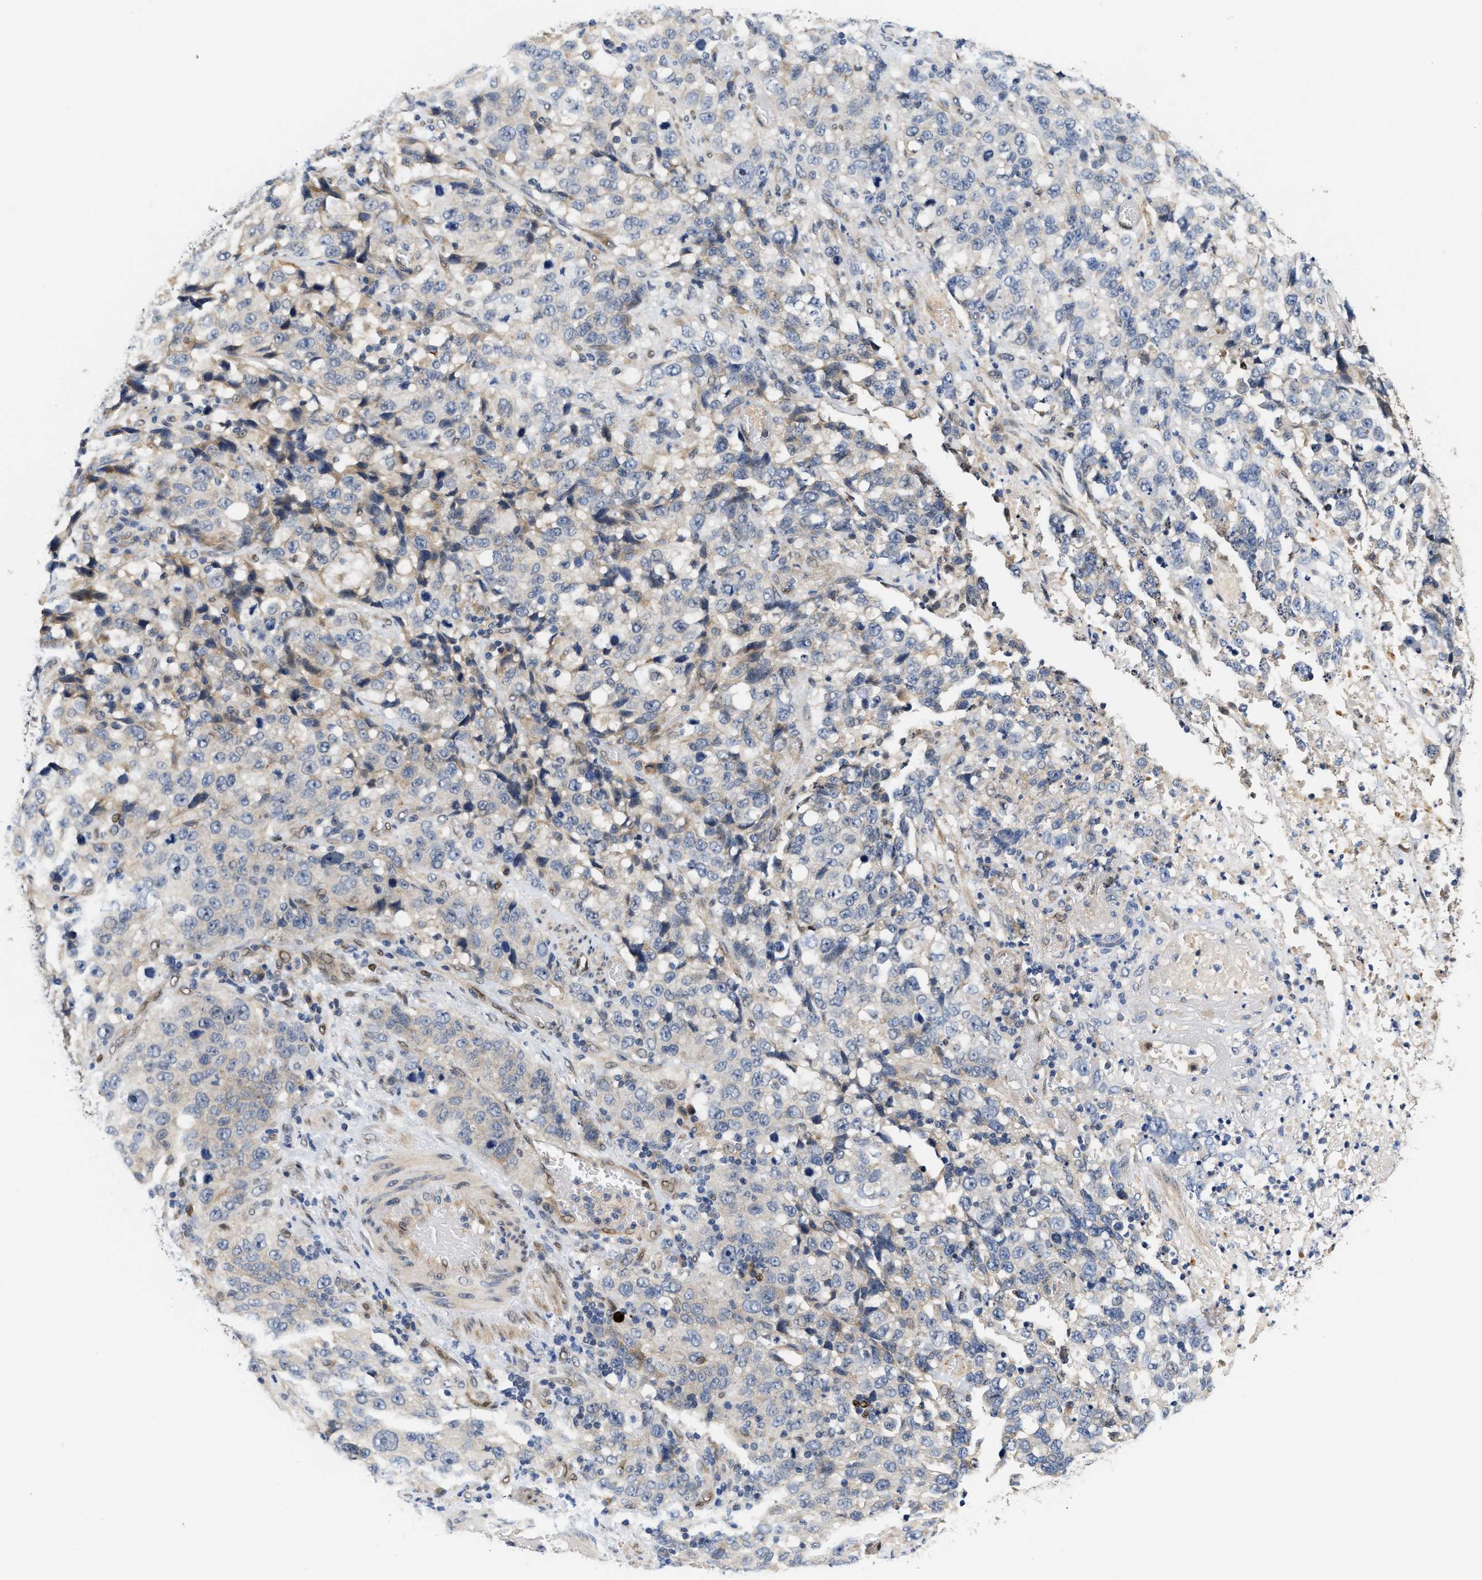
{"staining": {"intensity": "weak", "quantity": "<25%", "location": "cytoplasmic/membranous"}, "tissue": "stomach cancer", "cell_type": "Tumor cells", "image_type": "cancer", "snomed": [{"axis": "morphology", "description": "Normal tissue, NOS"}, {"axis": "morphology", "description": "Adenocarcinoma, NOS"}, {"axis": "topography", "description": "Stomach"}], "caption": "Human stomach cancer (adenocarcinoma) stained for a protein using IHC exhibits no staining in tumor cells.", "gene": "TCF4", "patient": {"sex": "male", "age": 48}}